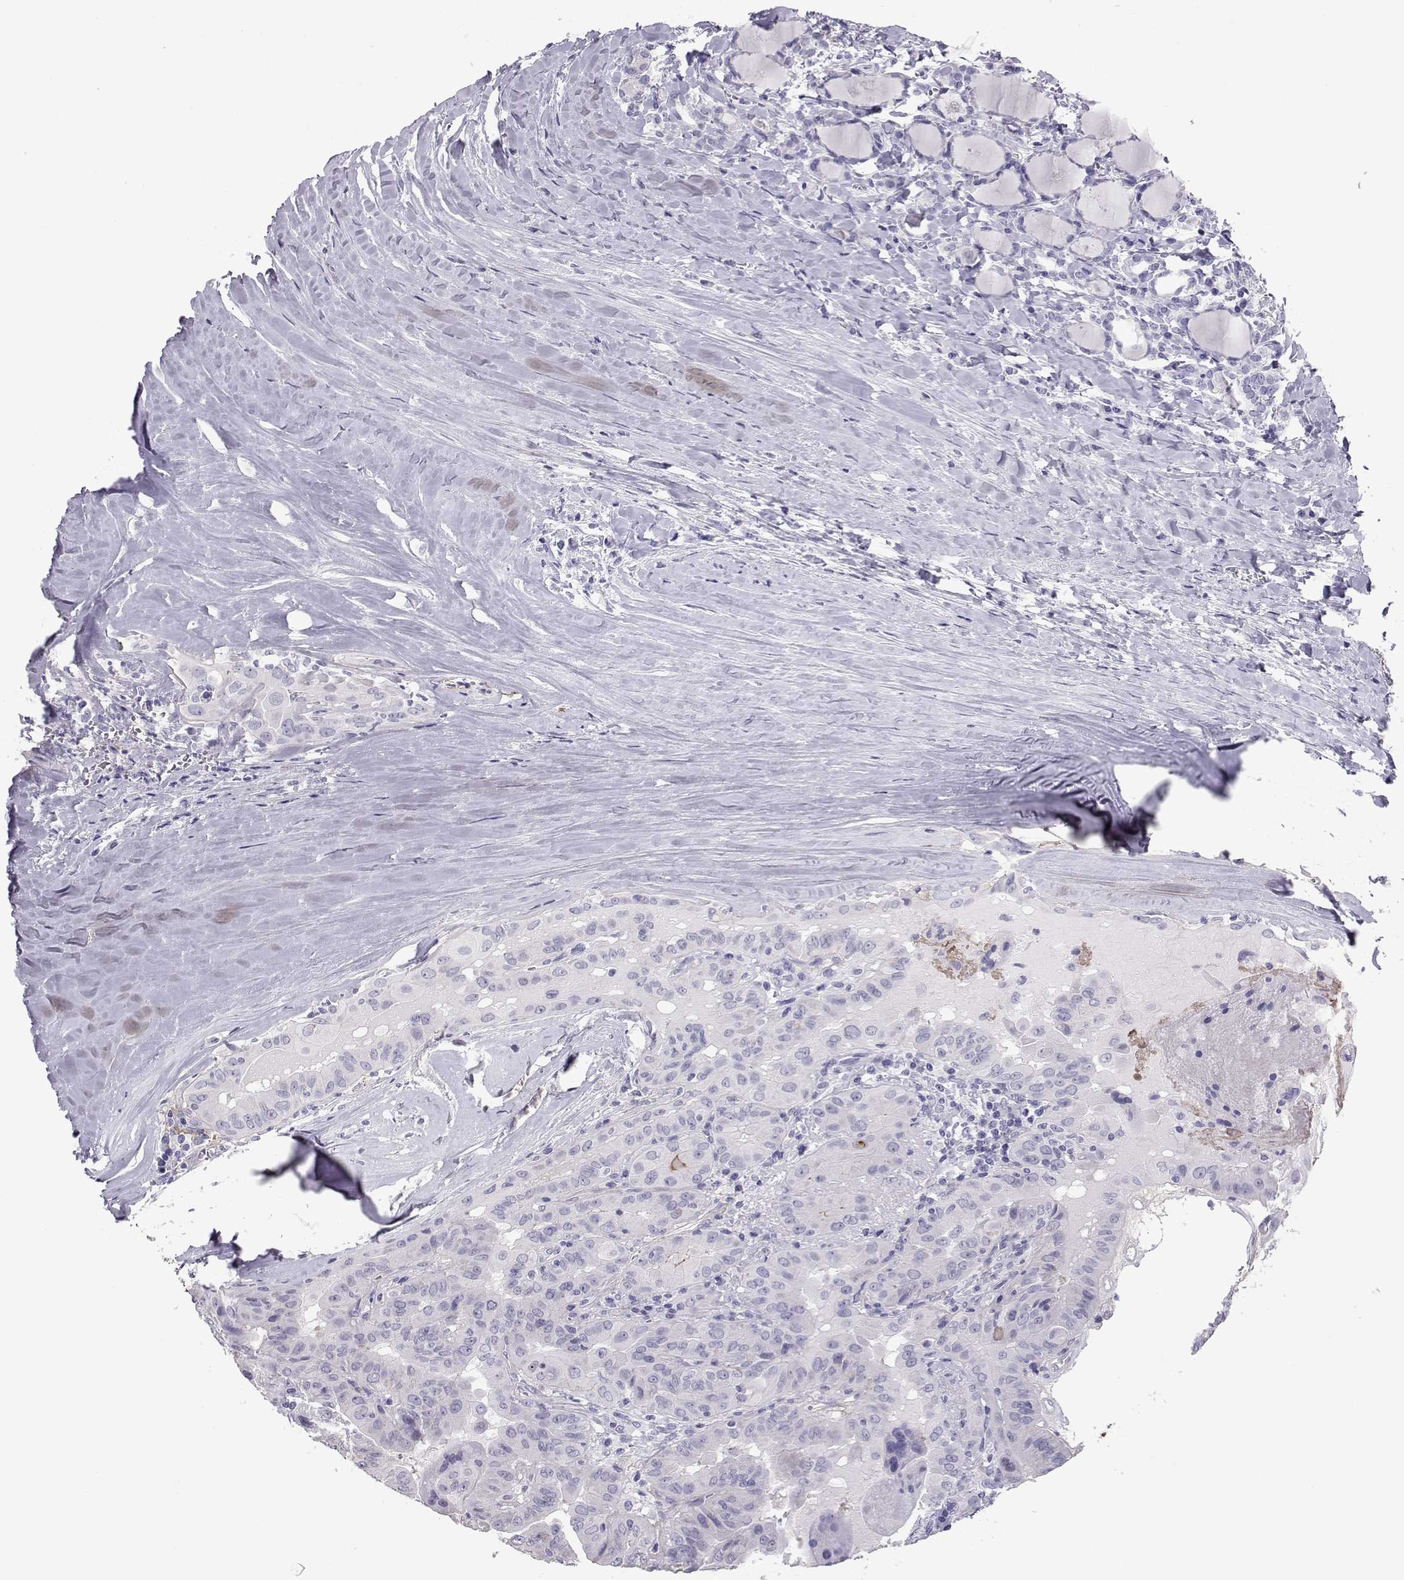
{"staining": {"intensity": "negative", "quantity": "none", "location": "none"}, "tissue": "thyroid cancer", "cell_type": "Tumor cells", "image_type": "cancer", "snomed": [{"axis": "morphology", "description": "Papillary adenocarcinoma, NOS"}, {"axis": "topography", "description": "Thyroid gland"}], "caption": "Immunohistochemistry image of human thyroid cancer stained for a protein (brown), which reveals no staining in tumor cells.", "gene": "PMCH", "patient": {"sex": "female", "age": 37}}